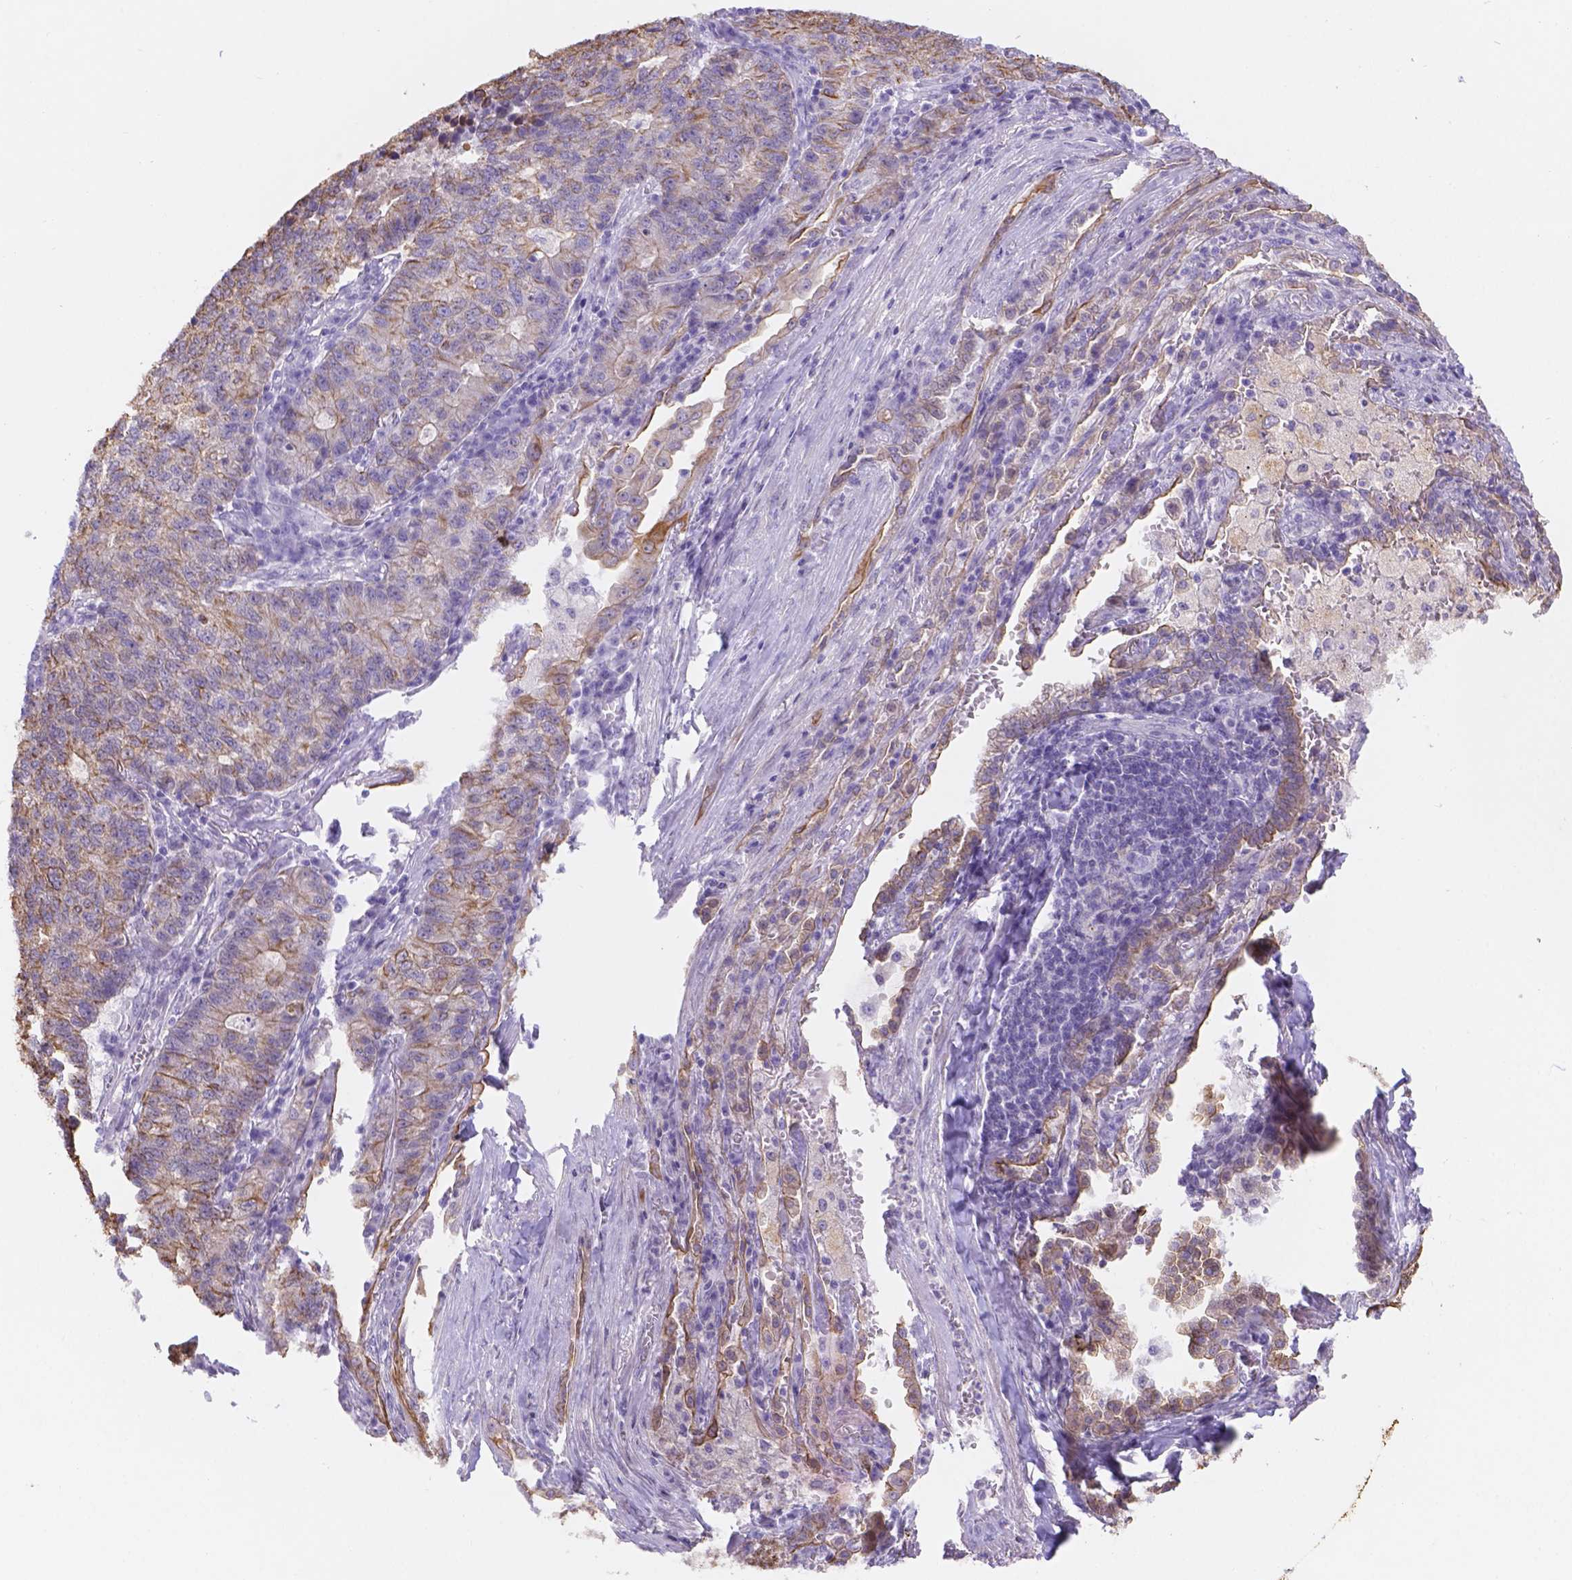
{"staining": {"intensity": "moderate", "quantity": "<25%", "location": "cytoplasmic/membranous"}, "tissue": "lung cancer", "cell_type": "Tumor cells", "image_type": "cancer", "snomed": [{"axis": "morphology", "description": "Adenocarcinoma, NOS"}, {"axis": "topography", "description": "Lung"}], "caption": "A brown stain highlights moderate cytoplasmic/membranous staining of a protein in adenocarcinoma (lung) tumor cells. The protein of interest is stained brown, and the nuclei are stained in blue (DAB IHC with brightfield microscopy, high magnification).", "gene": "DMWD", "patient": {"sex": "male", "age": 57}}